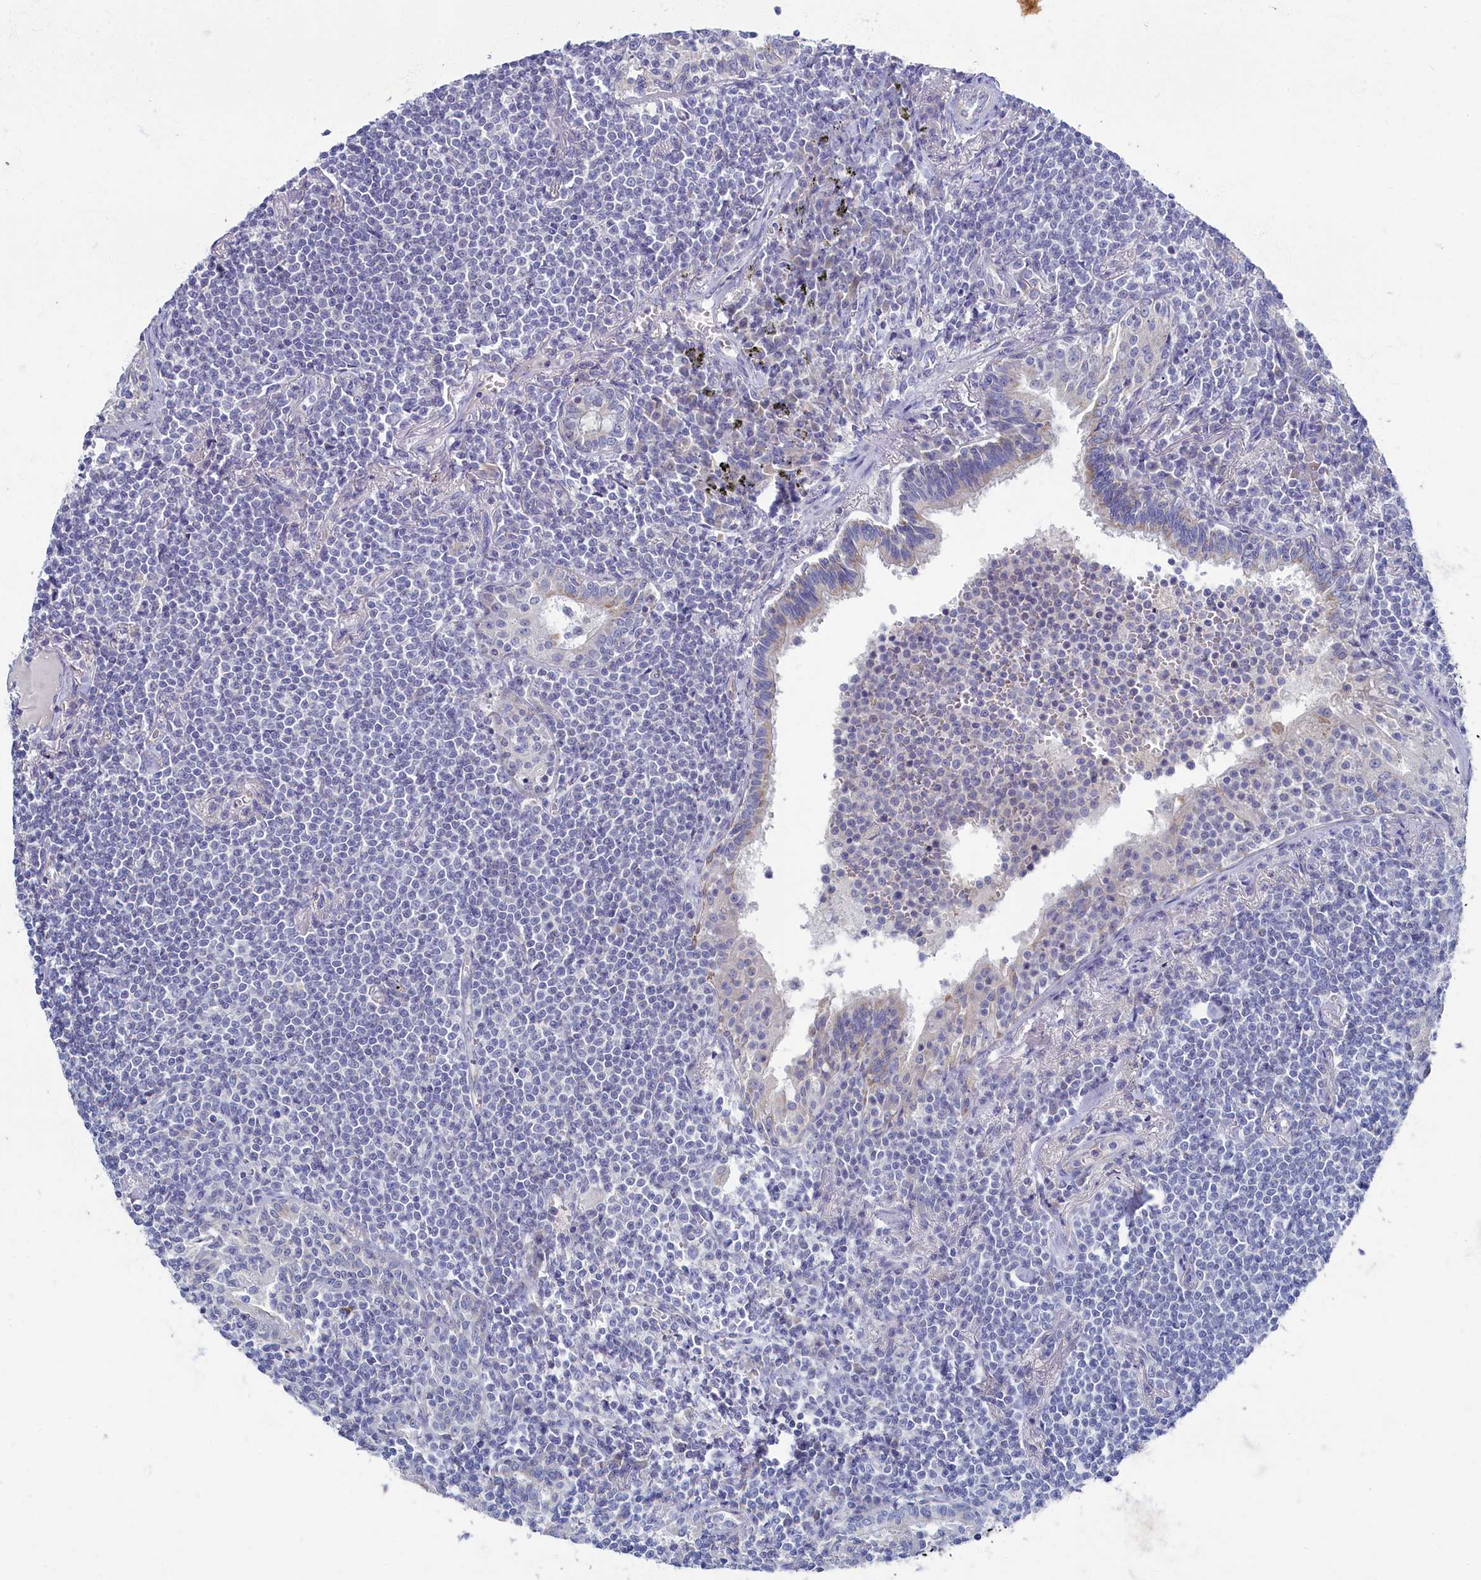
{"staining": {"intensity": "negative", "quantity": "none", "location": "none"}, "tissue": "lymphoma", "cell_type": "Tumor cells", "image_type": "cancer", "snomed": [{"axis": "morphology", "description": "Malignant lymphoma, non-Hodgkin's type, Low grade"}, {"axis": "topography", "description": "Lung"}], "caption": "This is an immunohistochemistry (IHC) image of malignant lymphoma, non-Hodgkin's type (low-grade). There is no staining in tumor cells.", "gene": "OCIAD2", "patient": {"sex": "female", "age": 71}}